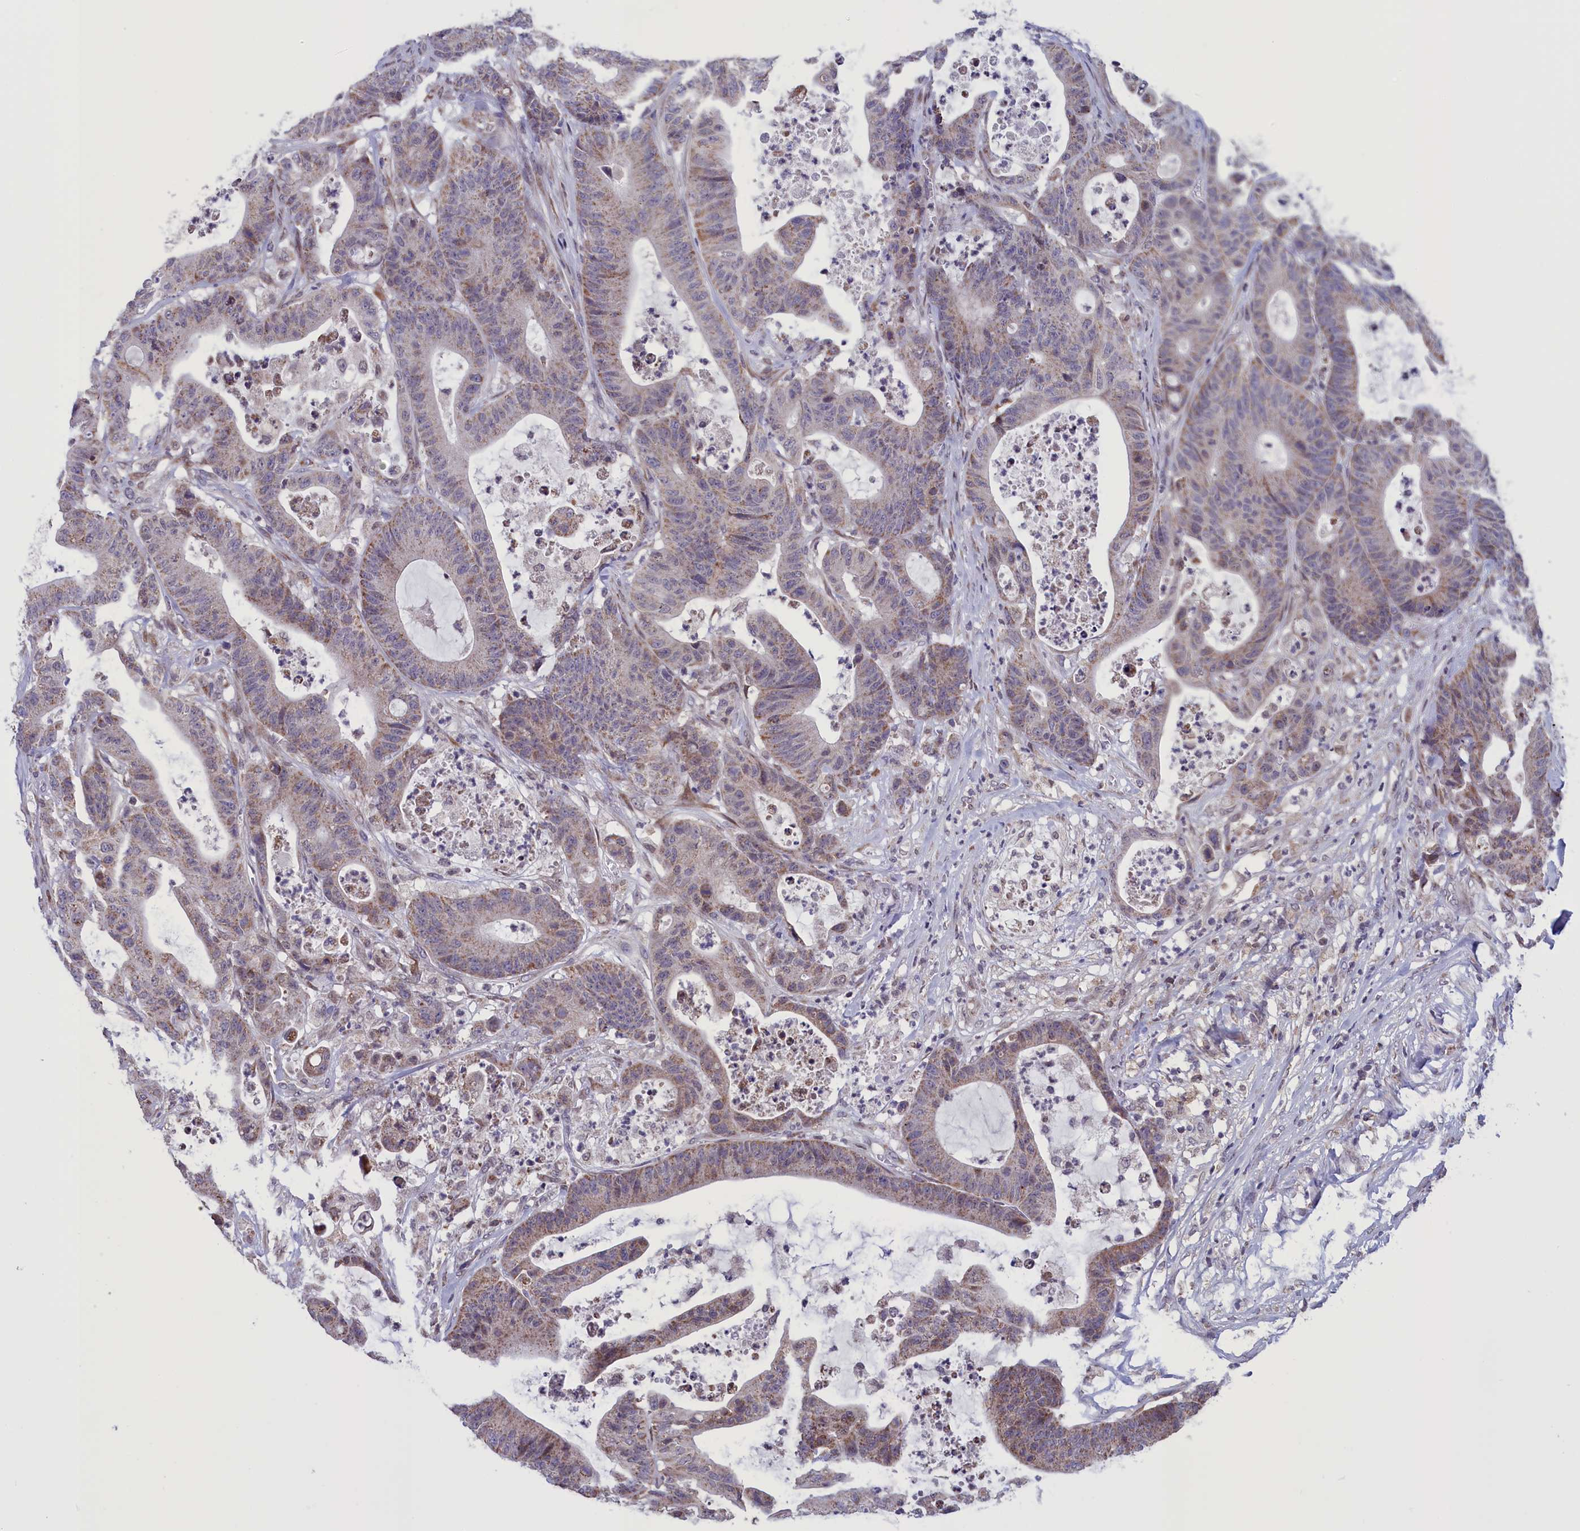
{"staining": {"intensity": "moderate", "quantity": ">75%", "location": "cytoplasmic/membranous"}, "tissue": "colorectal cancer", "cell_type": "Tumor cells", "image_type": "cancer", "snomed": [{"axis": "morphology", "description": "Adenocarcinoma, NOS"}, {"axis": "topography", "description": "Colon"}], "caption": "Immunohistochemistry staining of adenocarcinoma (colorectal), which demonstrates medium levels of moderate cytoplasmic/membranous expression in approximately >75% of tumor cells indicating moderate cytoplasmic/membranous protein expression. The staining was performed using DAB (3,3'-diaminobenzidine) (brown) for protein detection and nuclei were counterstained in hematoxylin (blue).", "gene": "PARS2", "patient": {"sex": "female", "age": 84}}